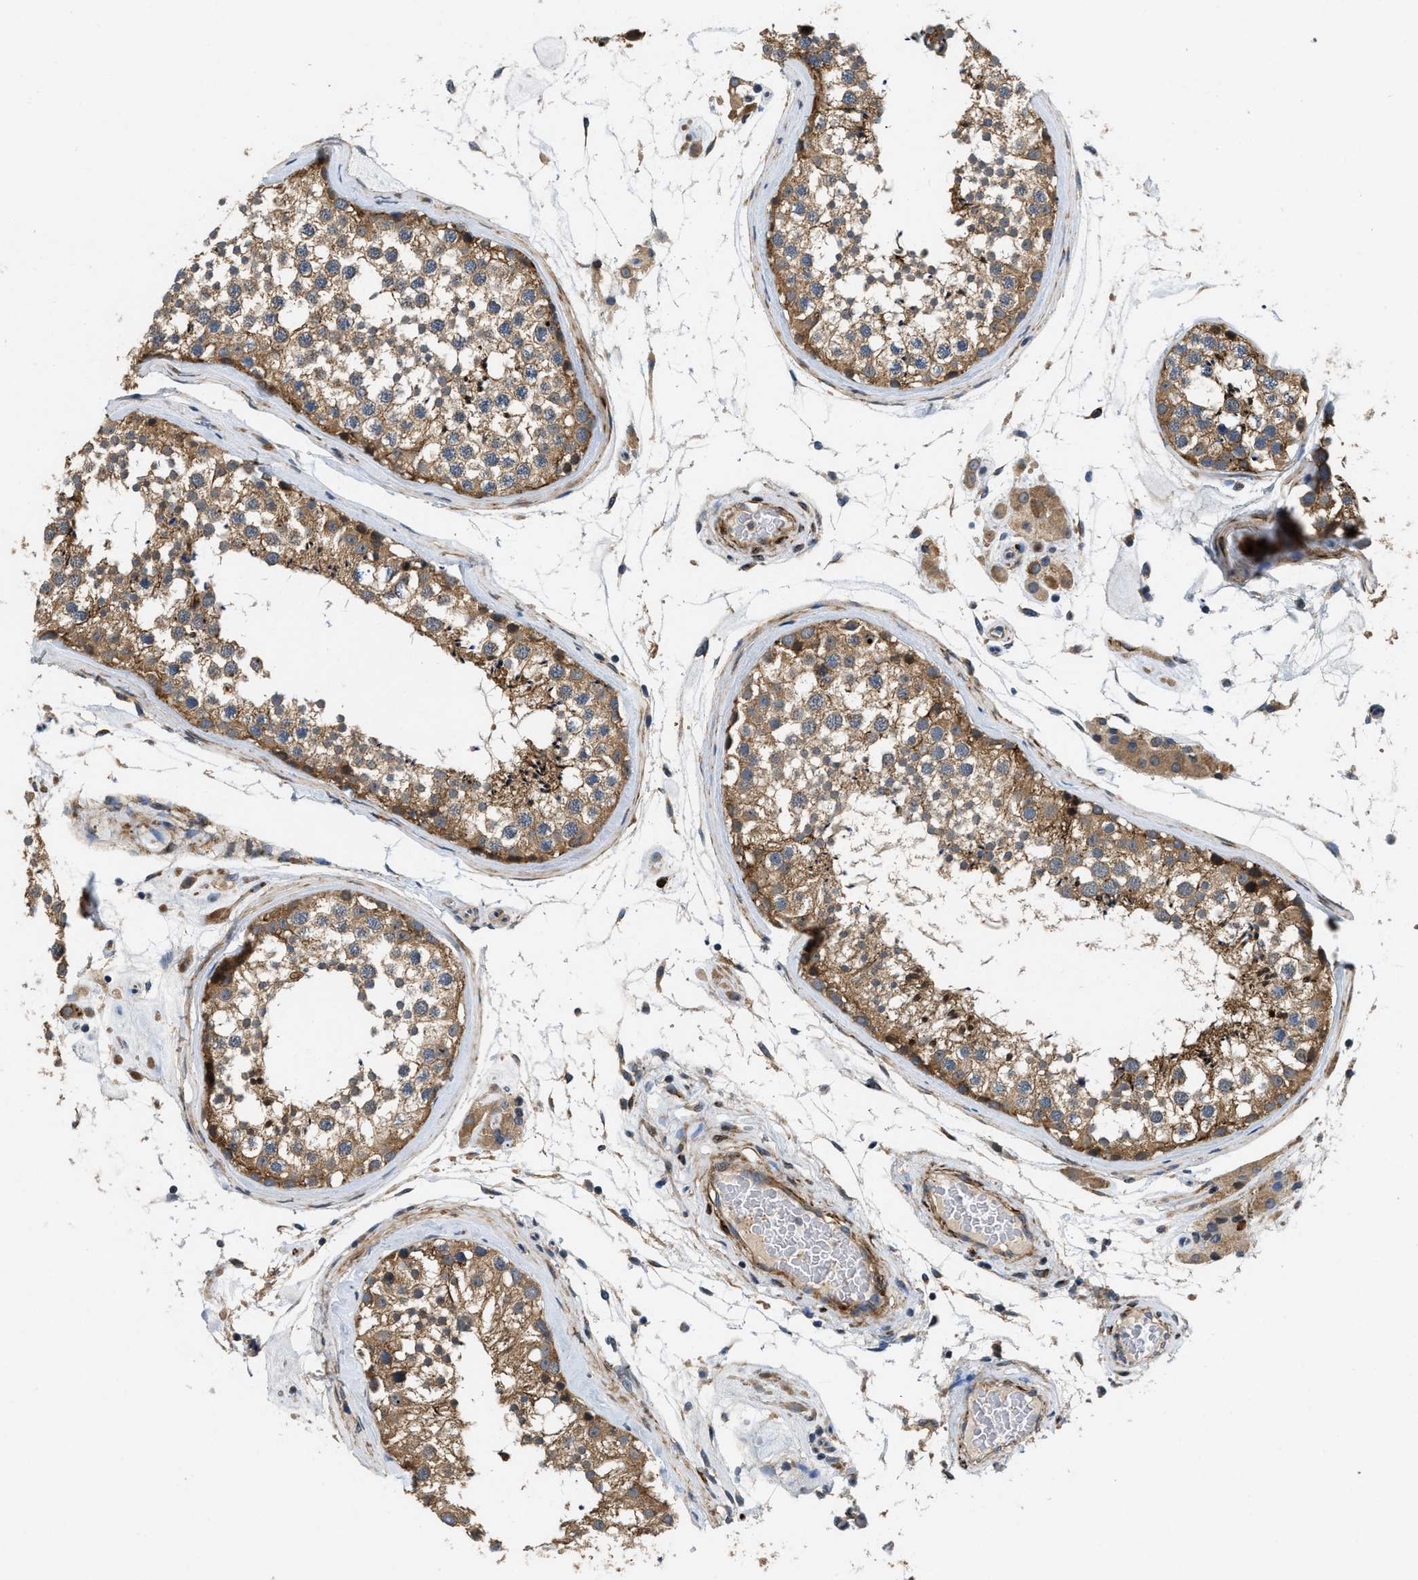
{"staining": {"intensity": "moderate", "quantity": ">75%", "location": "cytoplasmic/membranous"}, "tissue": "testis", "cell_type": "Cells in seminiferous ducts", "image_type": "normal", "snomed": [{"axis": "morphology", "description": "Normal tissue, NOS"}, {"axis": "topography", "description": "Testis"}], "caption": "Immunohistochemical staining of unremarkable testis reveals moderate cytoplasmic/membranous protein staining in about >75% of cells in seminiferous ducts. (DAB IHC with brightfield microscopy, high magnification).", "gene": "ZNF599", "patient": {"sex": "male", "age": 46}}